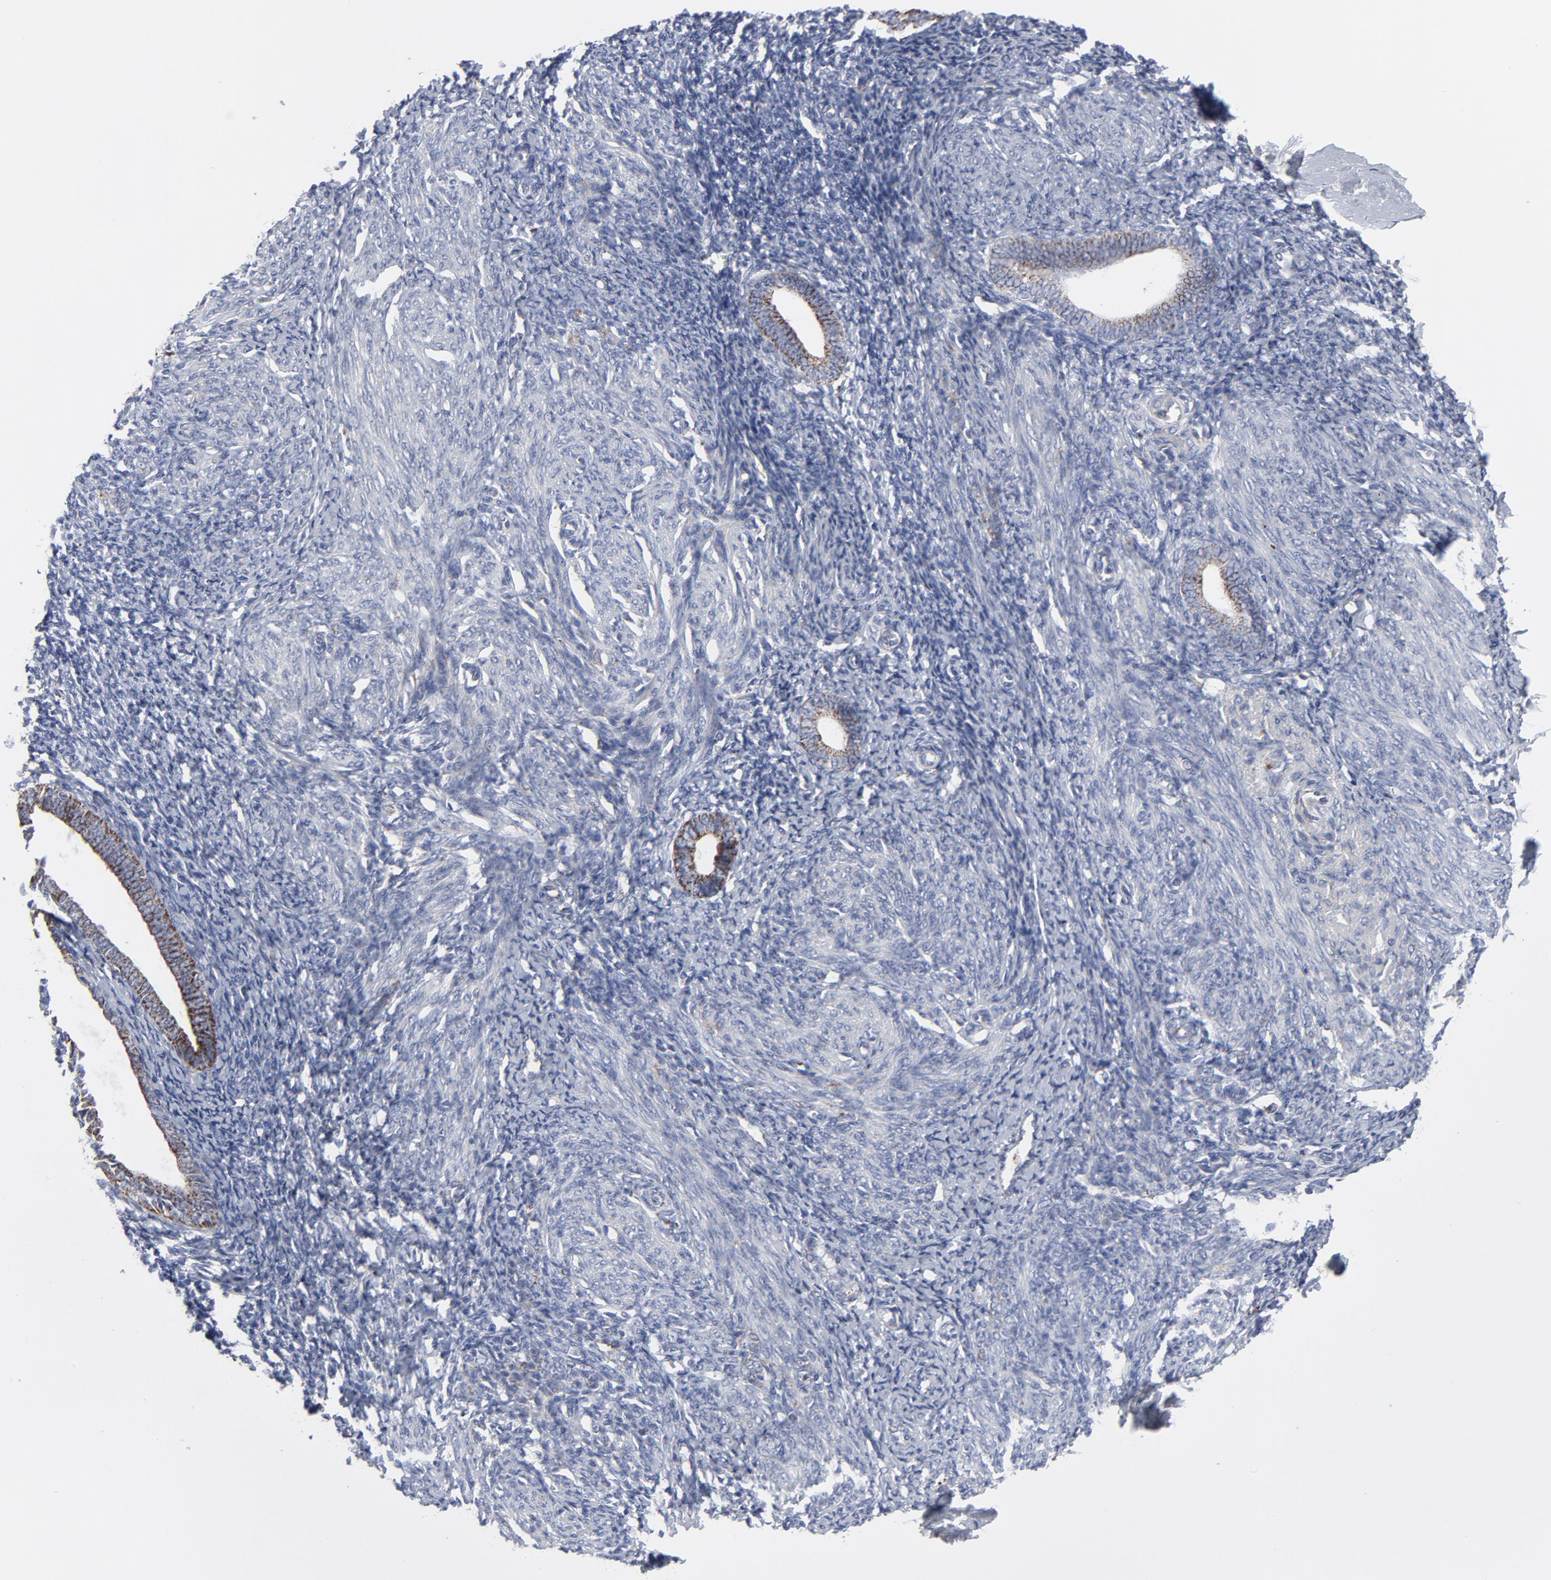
{"staining": {"intensity": "moderate", "quantity": "<25%", "location": "cytoplasmic/membranous"}, "tissue": "endometrium", "cell_type": "Cells in endometrial stroma", "image_type": "normal", "snomed": [{"axis": "morphology", "description": "Normal tissue, NOS"}, {"axis": "topography", "description": "Endometrium"}], "caption": "A brown stain labels moderate cytoplasmic/membranous staining of a protein in cells in endometrial stroma of benign endometrium.", "gene": "TXNRD2", "patient": {"sex": "female", "age": 57}}